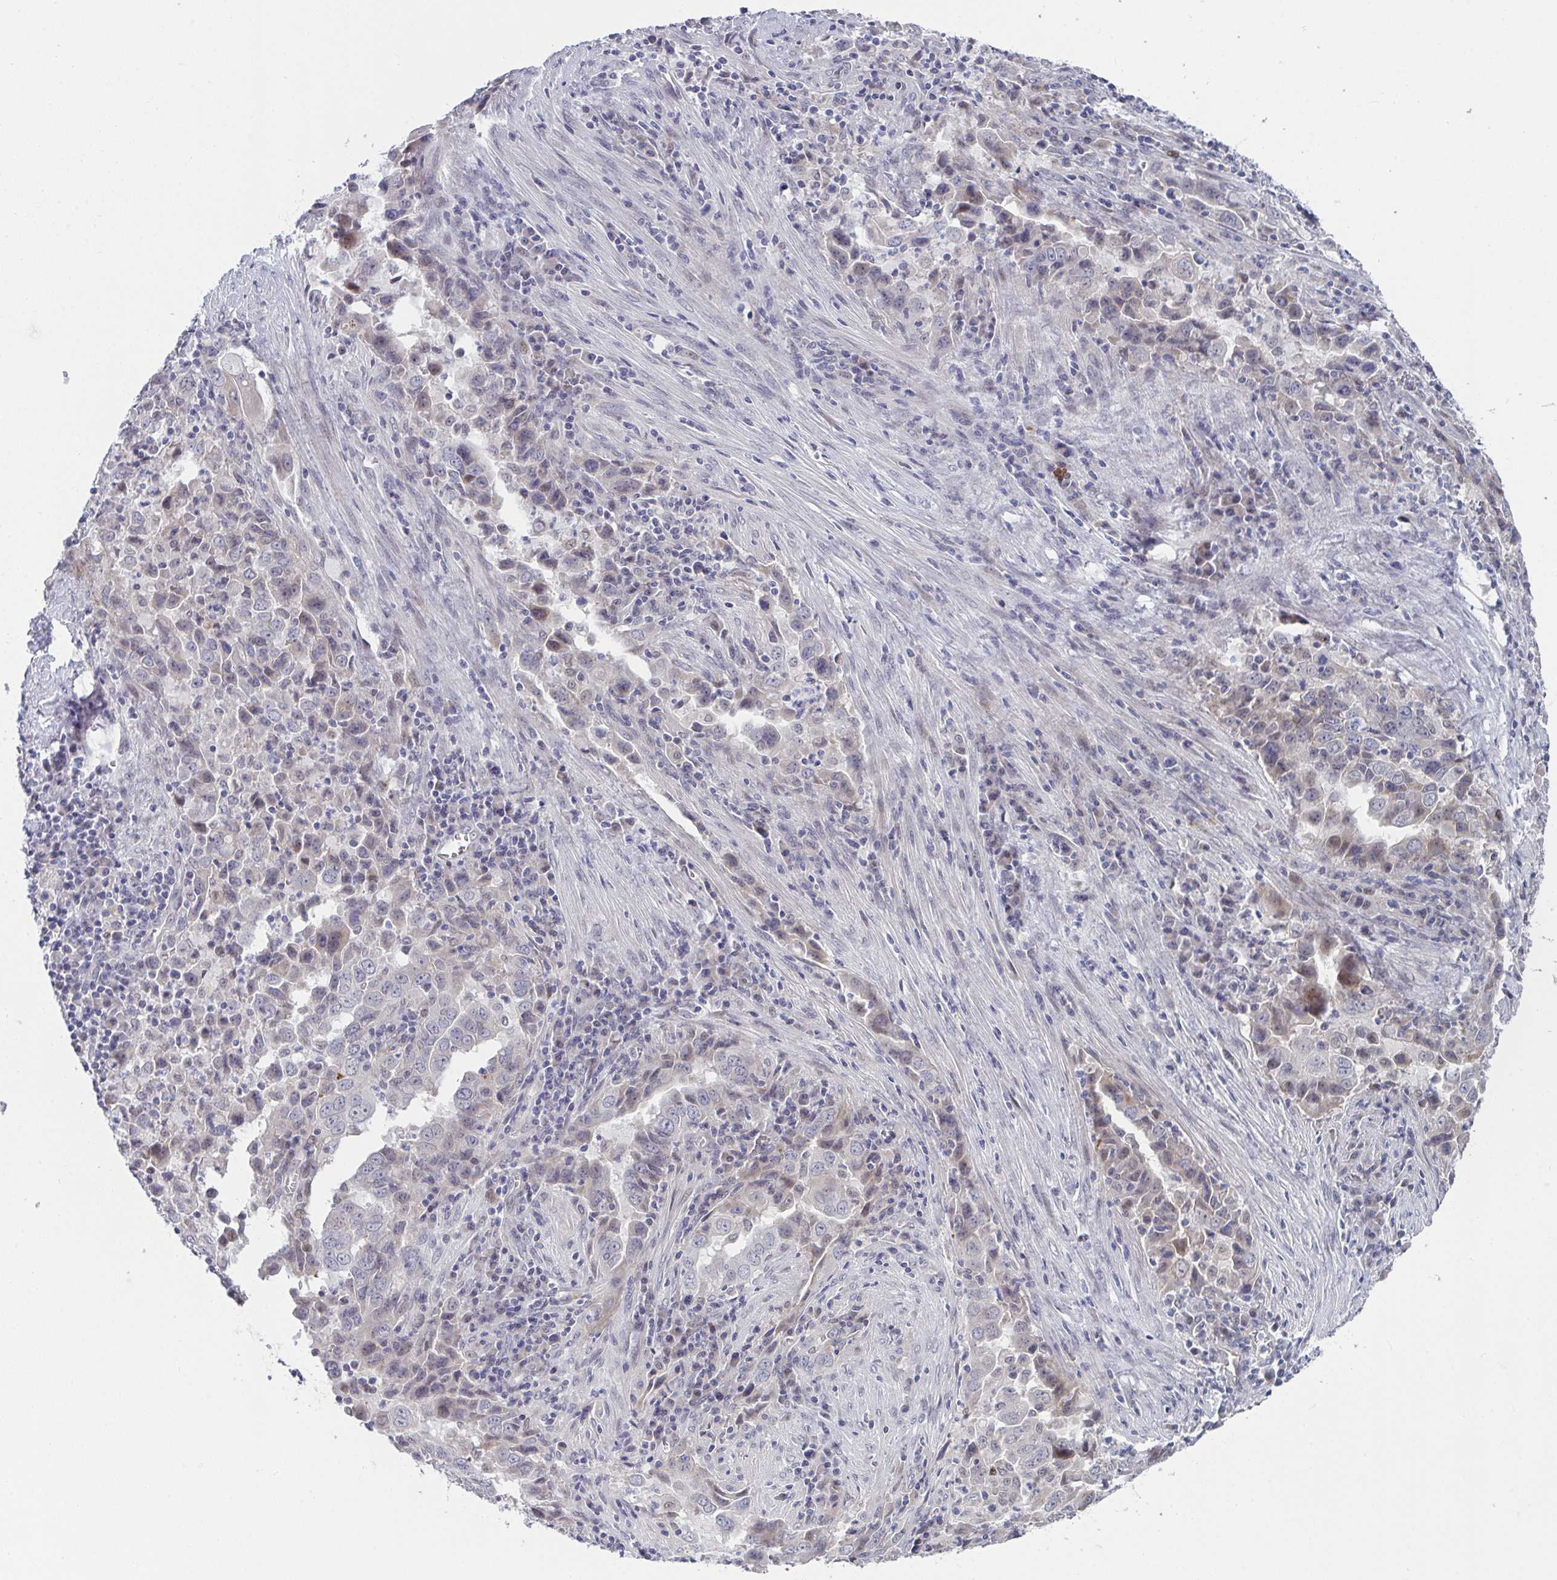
{"staining": {"intensity": "negative", "quantity": "none", "location": "none"}, "tissue": "lung cancer", "cell_type": "Tumor cells", "image_type": "cancer", "snomed": [{"axis": "morphology", "description": "Adenocarcinoma, NOS"}, {"axis": "topography", "description": "Lung"}], "caption": "Tumor cells show no significant protein expression in lung adenocarcinoma.", "gene": "VWDE", "patient": {"sex": "male", "age": 67}}